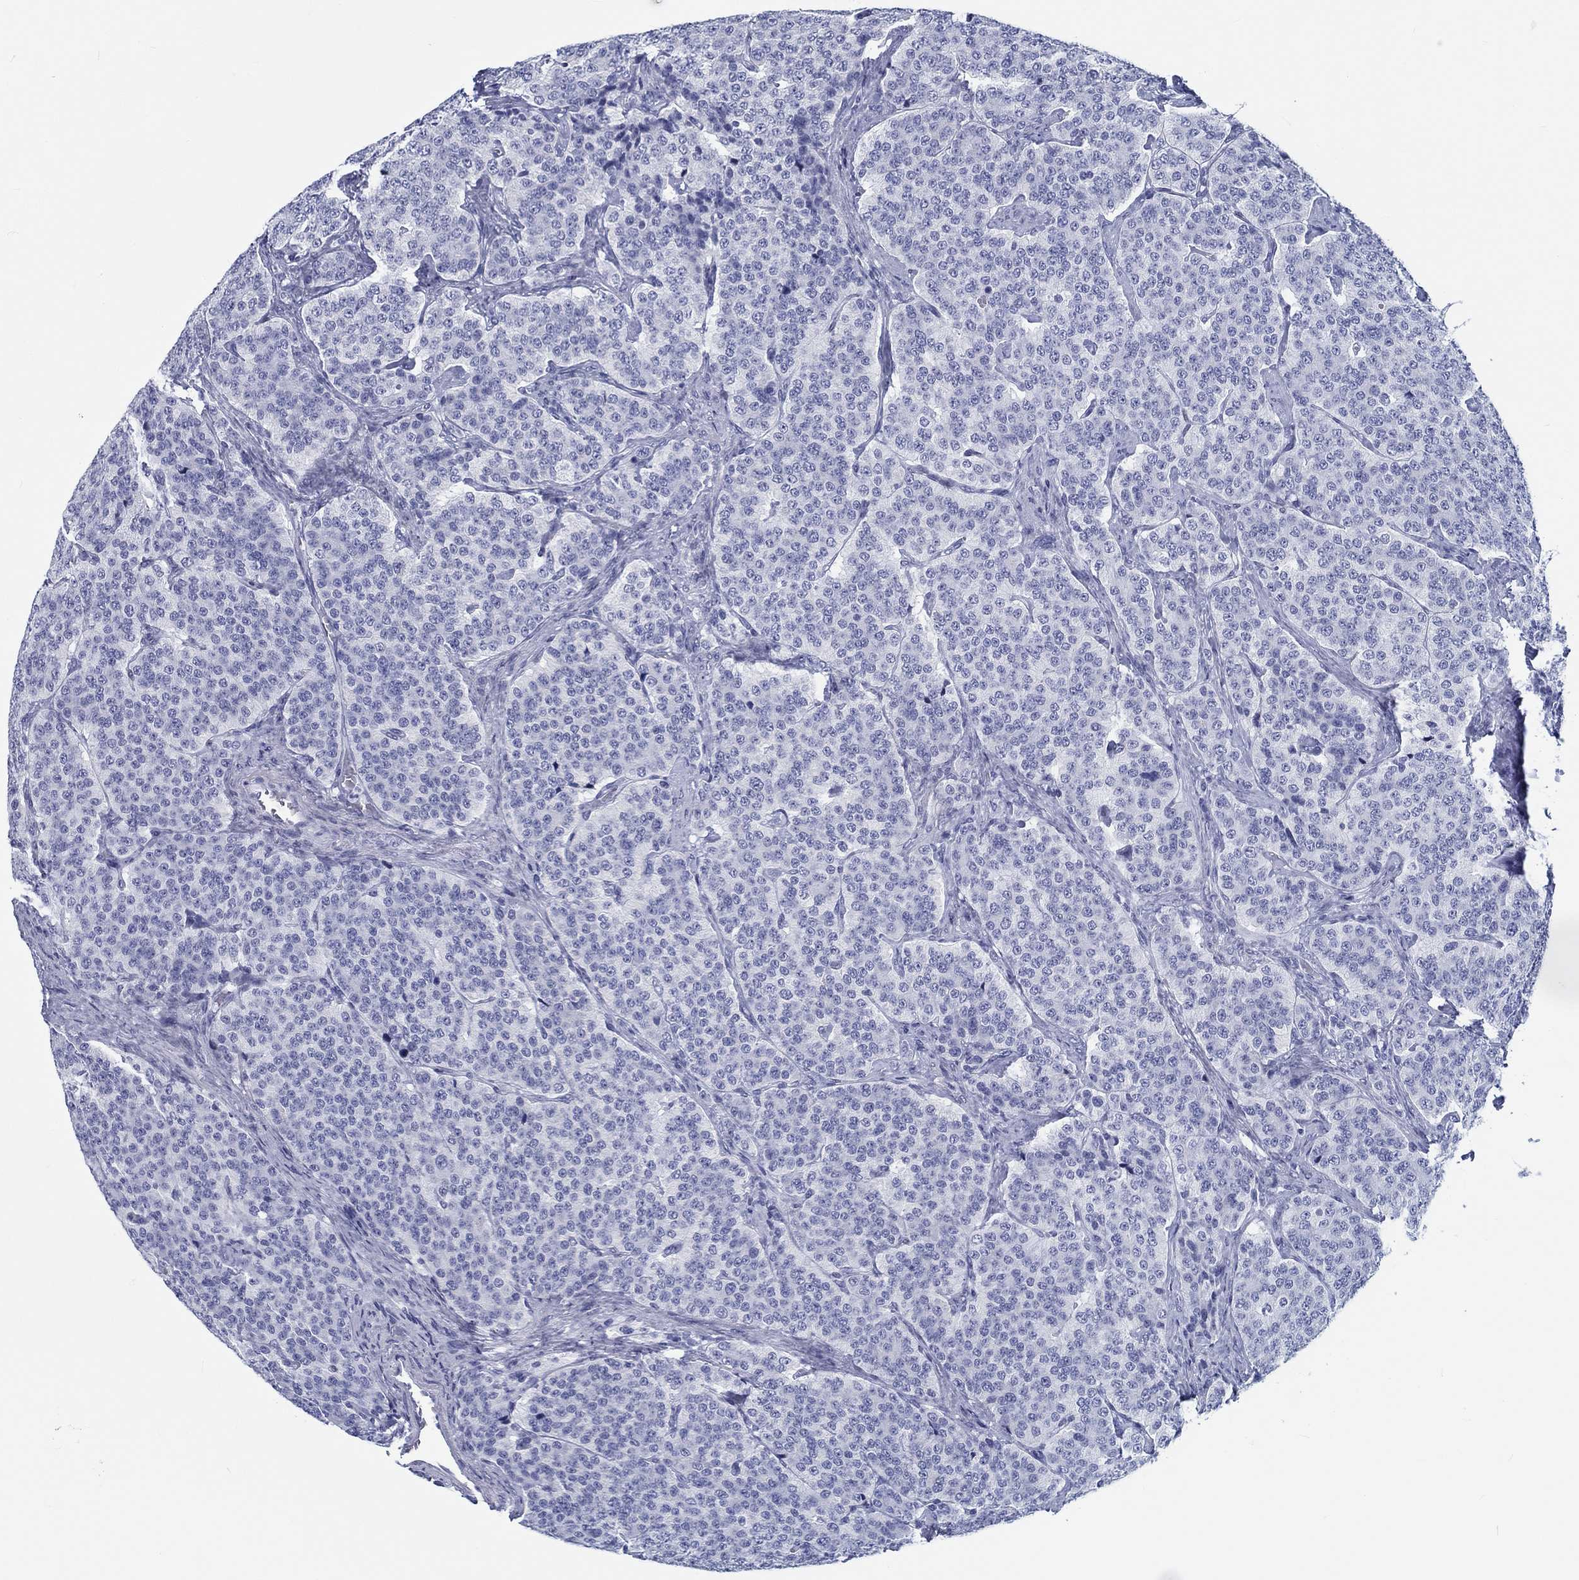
{"staining": {"intensity": "negative", "quantity": "none", "location": "none"}, "tissue": "carcinoid", "cell_type": "Tumor cells", "image_type": "cancer", "snomed": [{"axis": "morphology", "description": "Carcinoid, malignant, NOS"}, {"axis": "topography", "description": "Small intestine"}], "caption": "Immunohistochemistry (IHC) histopathology image of neoplastic tissue: carcinoid stained with DAB (3,3'-diaminobenzidine) shows no significant protein expression in tumor cells.", "gene": "H1-1", "patient": {"sex": "female", "age": 58}}